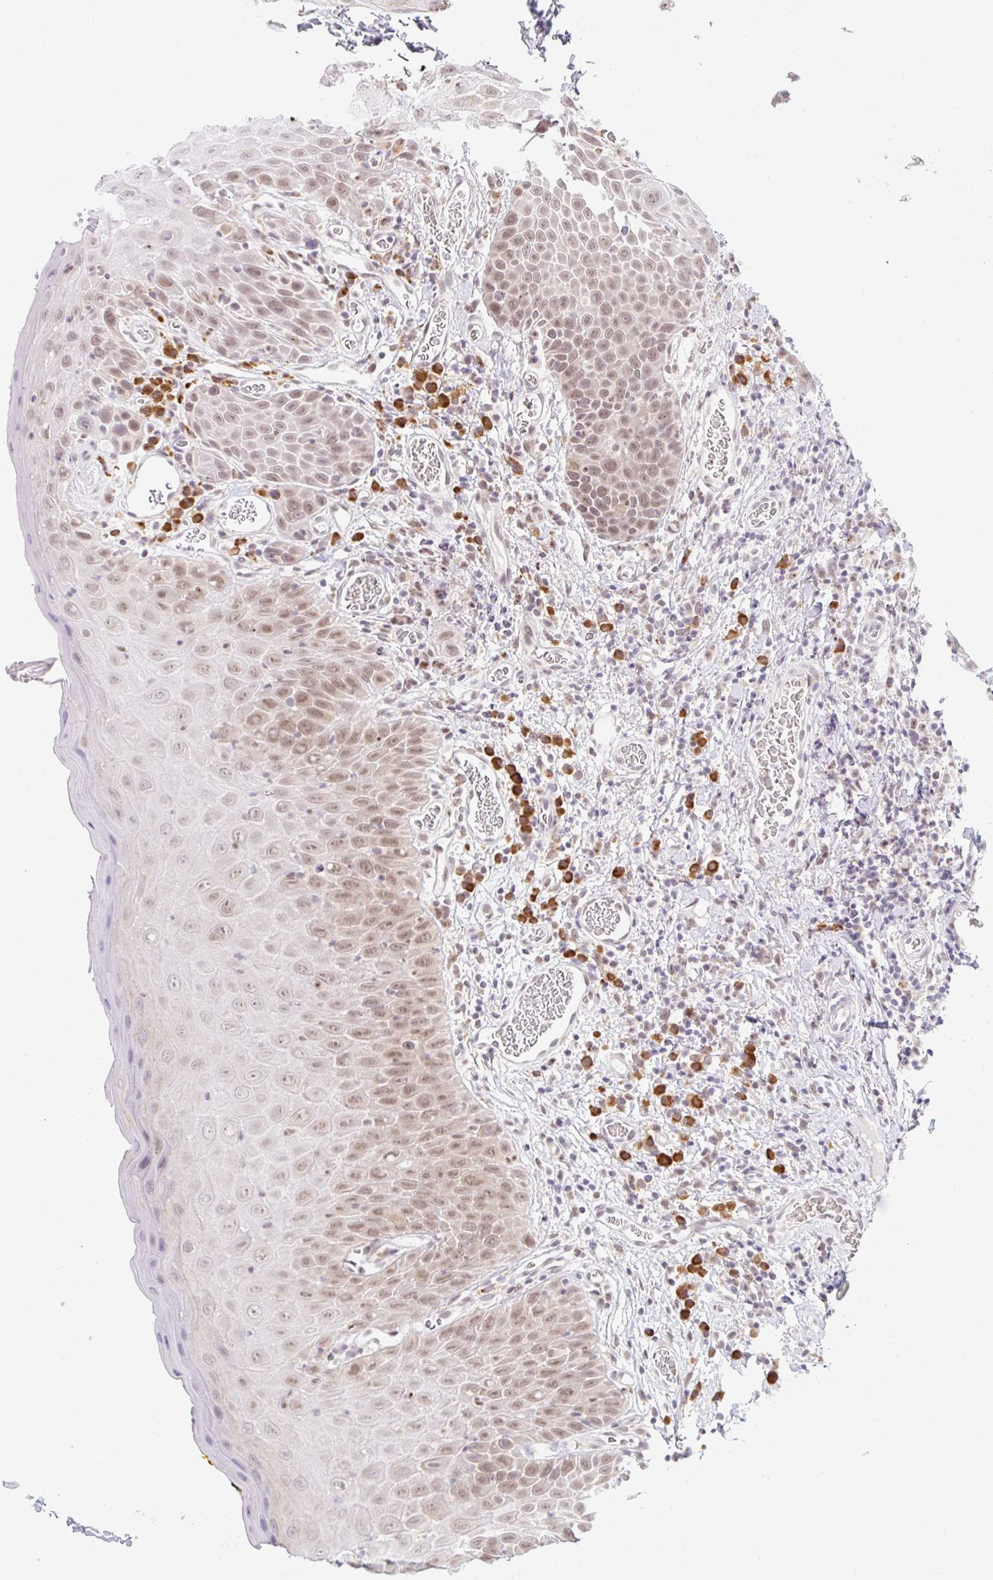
{"staining": {"intensity": "weak", "quantity": "<25%", "location": "cytoplasmic/membranous,nuclear"}, "tissue": "oral mucosa", "cell_type": "Squamous epithelial cells", "image_type": "normal", "snomed": [{"axis": "morphology", "description": "Normal tissue, NOS"}, {"axis": "morphology", "description": "Squamous cell carcinoma, NOS"}, {"axis": "topography", "description": "Oral tissue"}, {"axis": "topography", "description": "Tounge, NOS"}, {"axis": "topography", "description": "Head-Neck"}], "caption": "Immunohistochemical staining of unremarkable human oral mucosa shows no significant expression in squamous epithelial cells.", "gene": "SRSF10", "patient": {"sex": "male", "age": 76}}